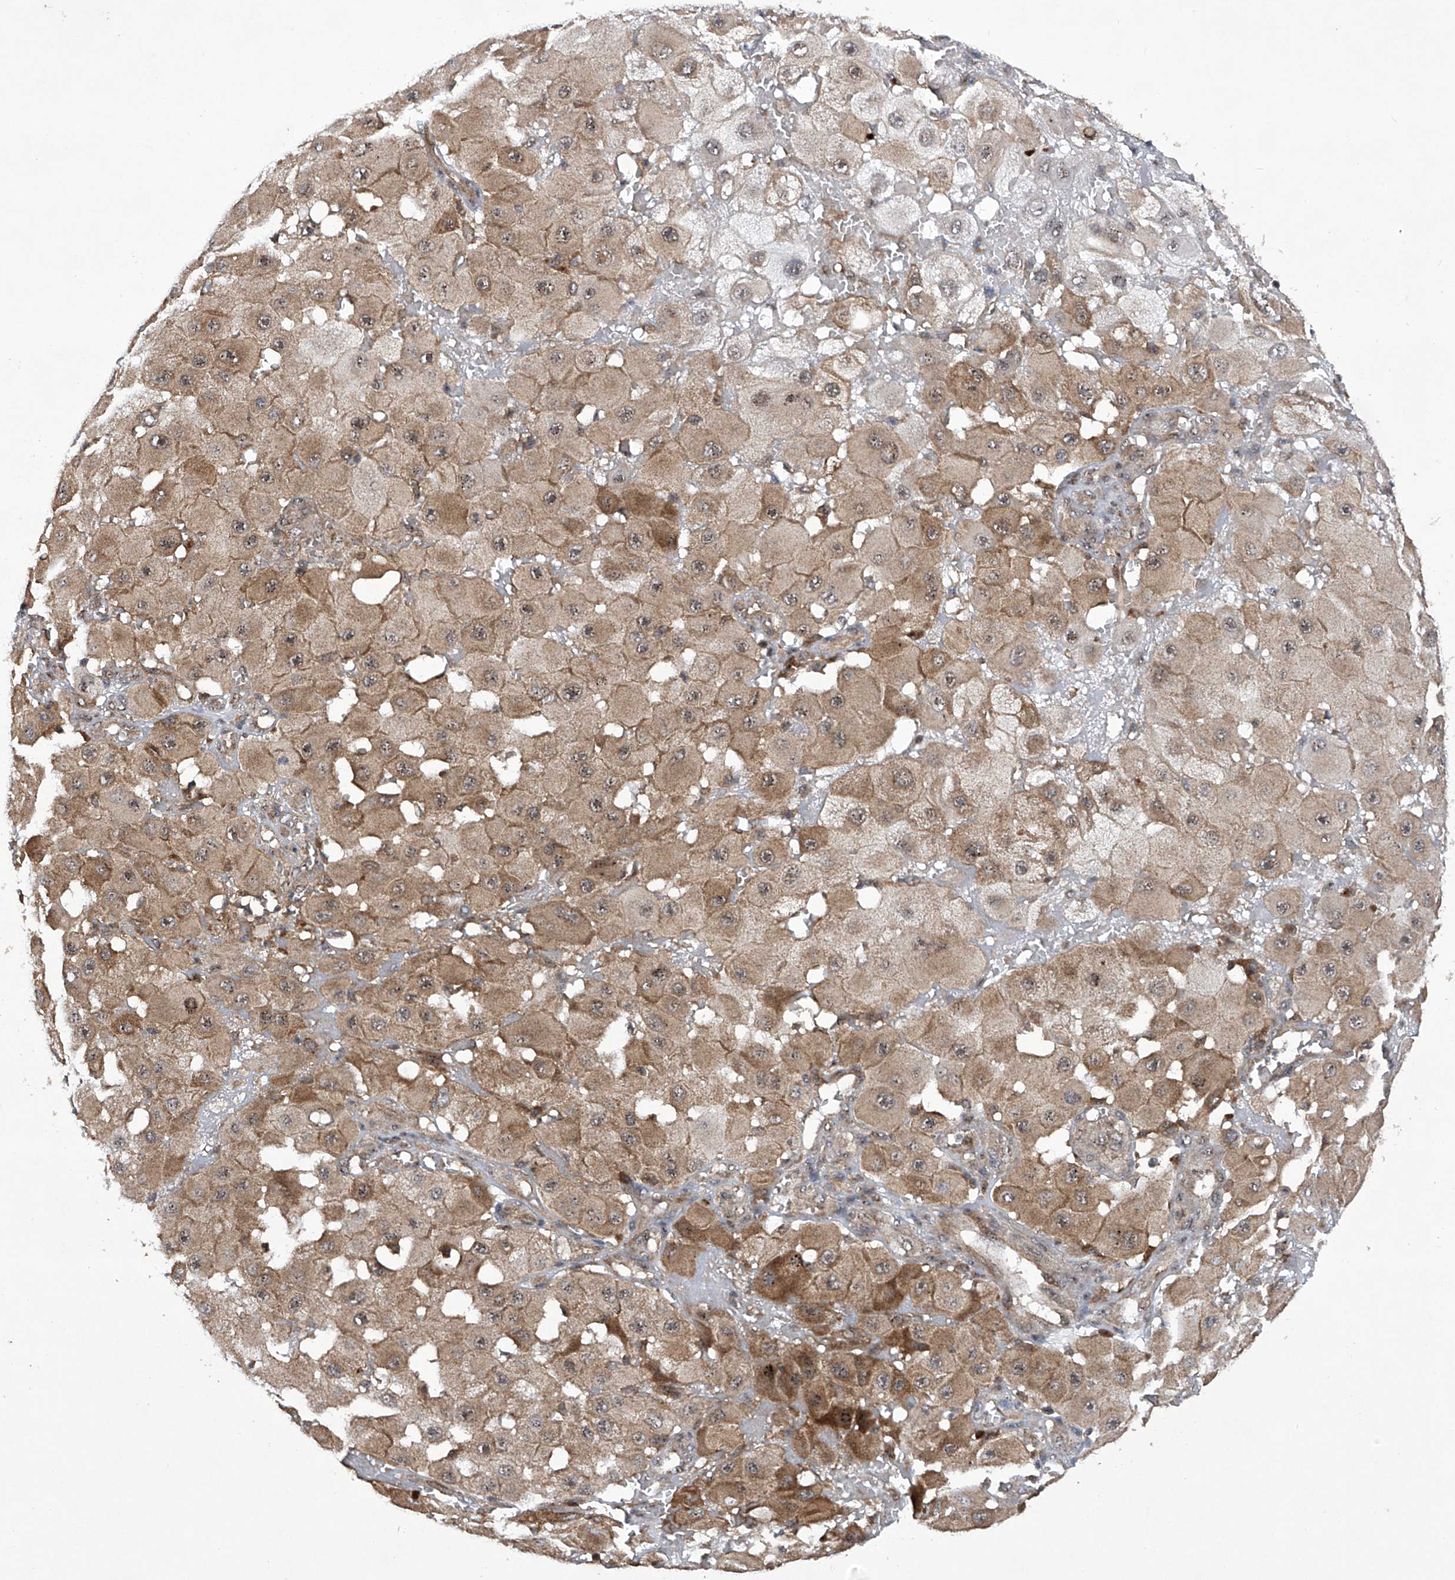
{"staining": {"intensity": "moderate", "quantity": ">75%", "location": "cytoplasmic/membranous,nuclear"}, "tissue": "melanoma", "cell_type": "Tumor cells", "image_type": "cancer", "snomed": [{"axis": "morphology", "description": "Malignant melanoma, NOS"}, {"axis": "topography", "description": "Skin"}], "caption": "Moderate cytoplasmic/membranous and nuclear protein expression is seen in approximately >75% of tumor cells in melanoma.", "gene": "CISH", "patient": {"sex": "female", "age": 81}}